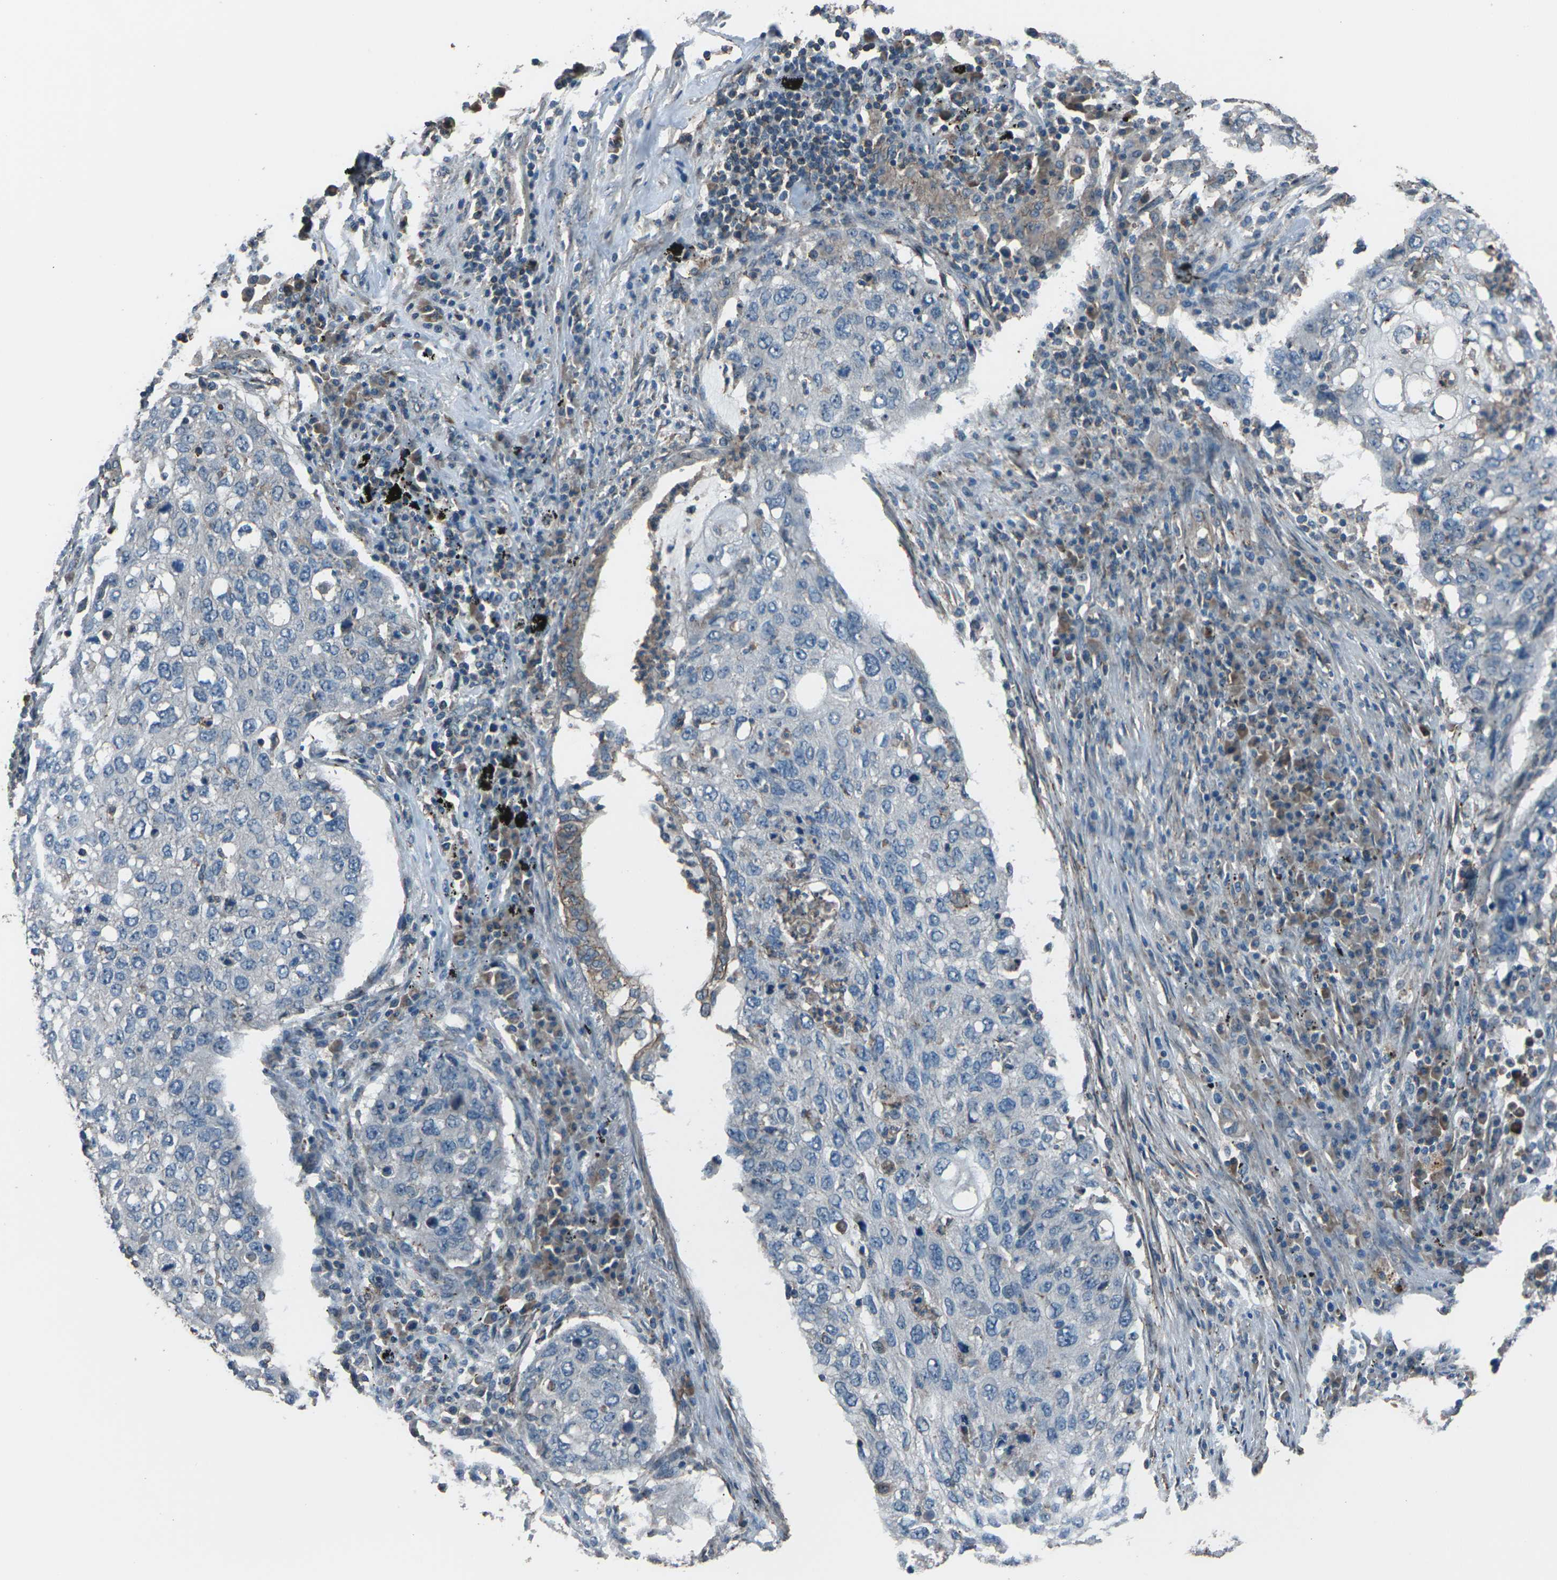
{"staining": {"intensity": "weak", "quantity": ">75%", "location": "cytoplasmic/membranous"}, "tissue": "lung cancer", "cell_type": "Tumor cells", "image_type": "cancer", "snomed": [{"axis": "morphology", "description": "Squamous cell carcinoma, NOS"}, {"axis": "topography", "description": "Lung"}], "caption": "A micrograph showing weak cytoplasmic/membranous staining in approximately >75% of tumor cells in lung squamous cell carcinoma, as visualized by brown immunohistochemical staining.", "gene": "CMTM4", "patient": {"sex": "female", "age": 63}}